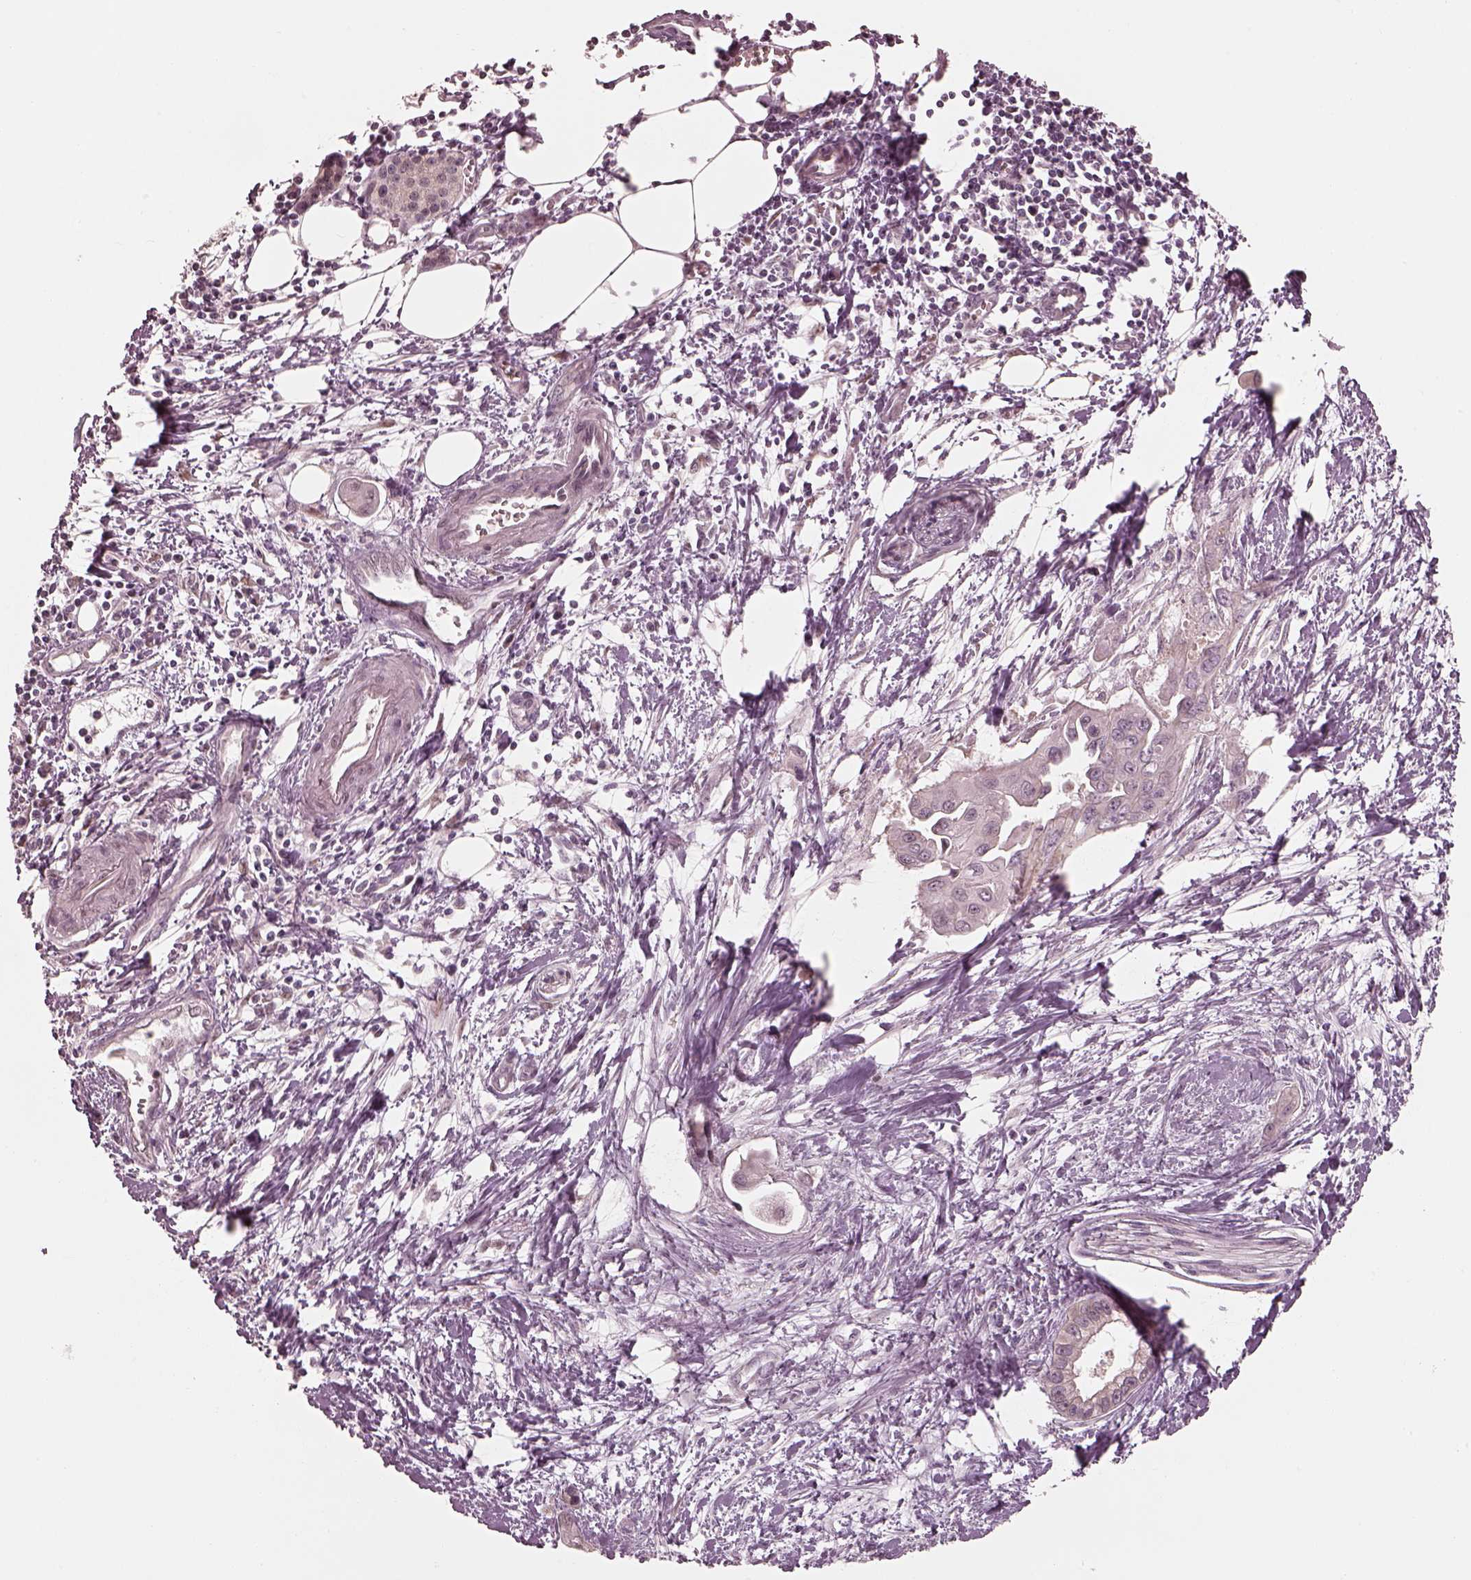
{"staining": {"intensity": "negative", "quantity": "none", "location": "none"}, "tissue": "pancreatic cancer", "cell_type": "Tumor cells", "image_type": "cancer", "snomed": [{"axis": "morphology", "description": "Adenocarcinoma, NOS"}, {"axis": "topography", "description": "Pancreas"}], "caption": "Immunohistochemistry image of pancreatic adenocarcinoma stained for a protein (brown), which exhibits no positivity in tumor cells. (DAB (3,3'-diaminobenzidine) IHC with hematoxylin counter stain).", "gene": "IQCB1", "patient": {"sex": "male", "age": 60}}